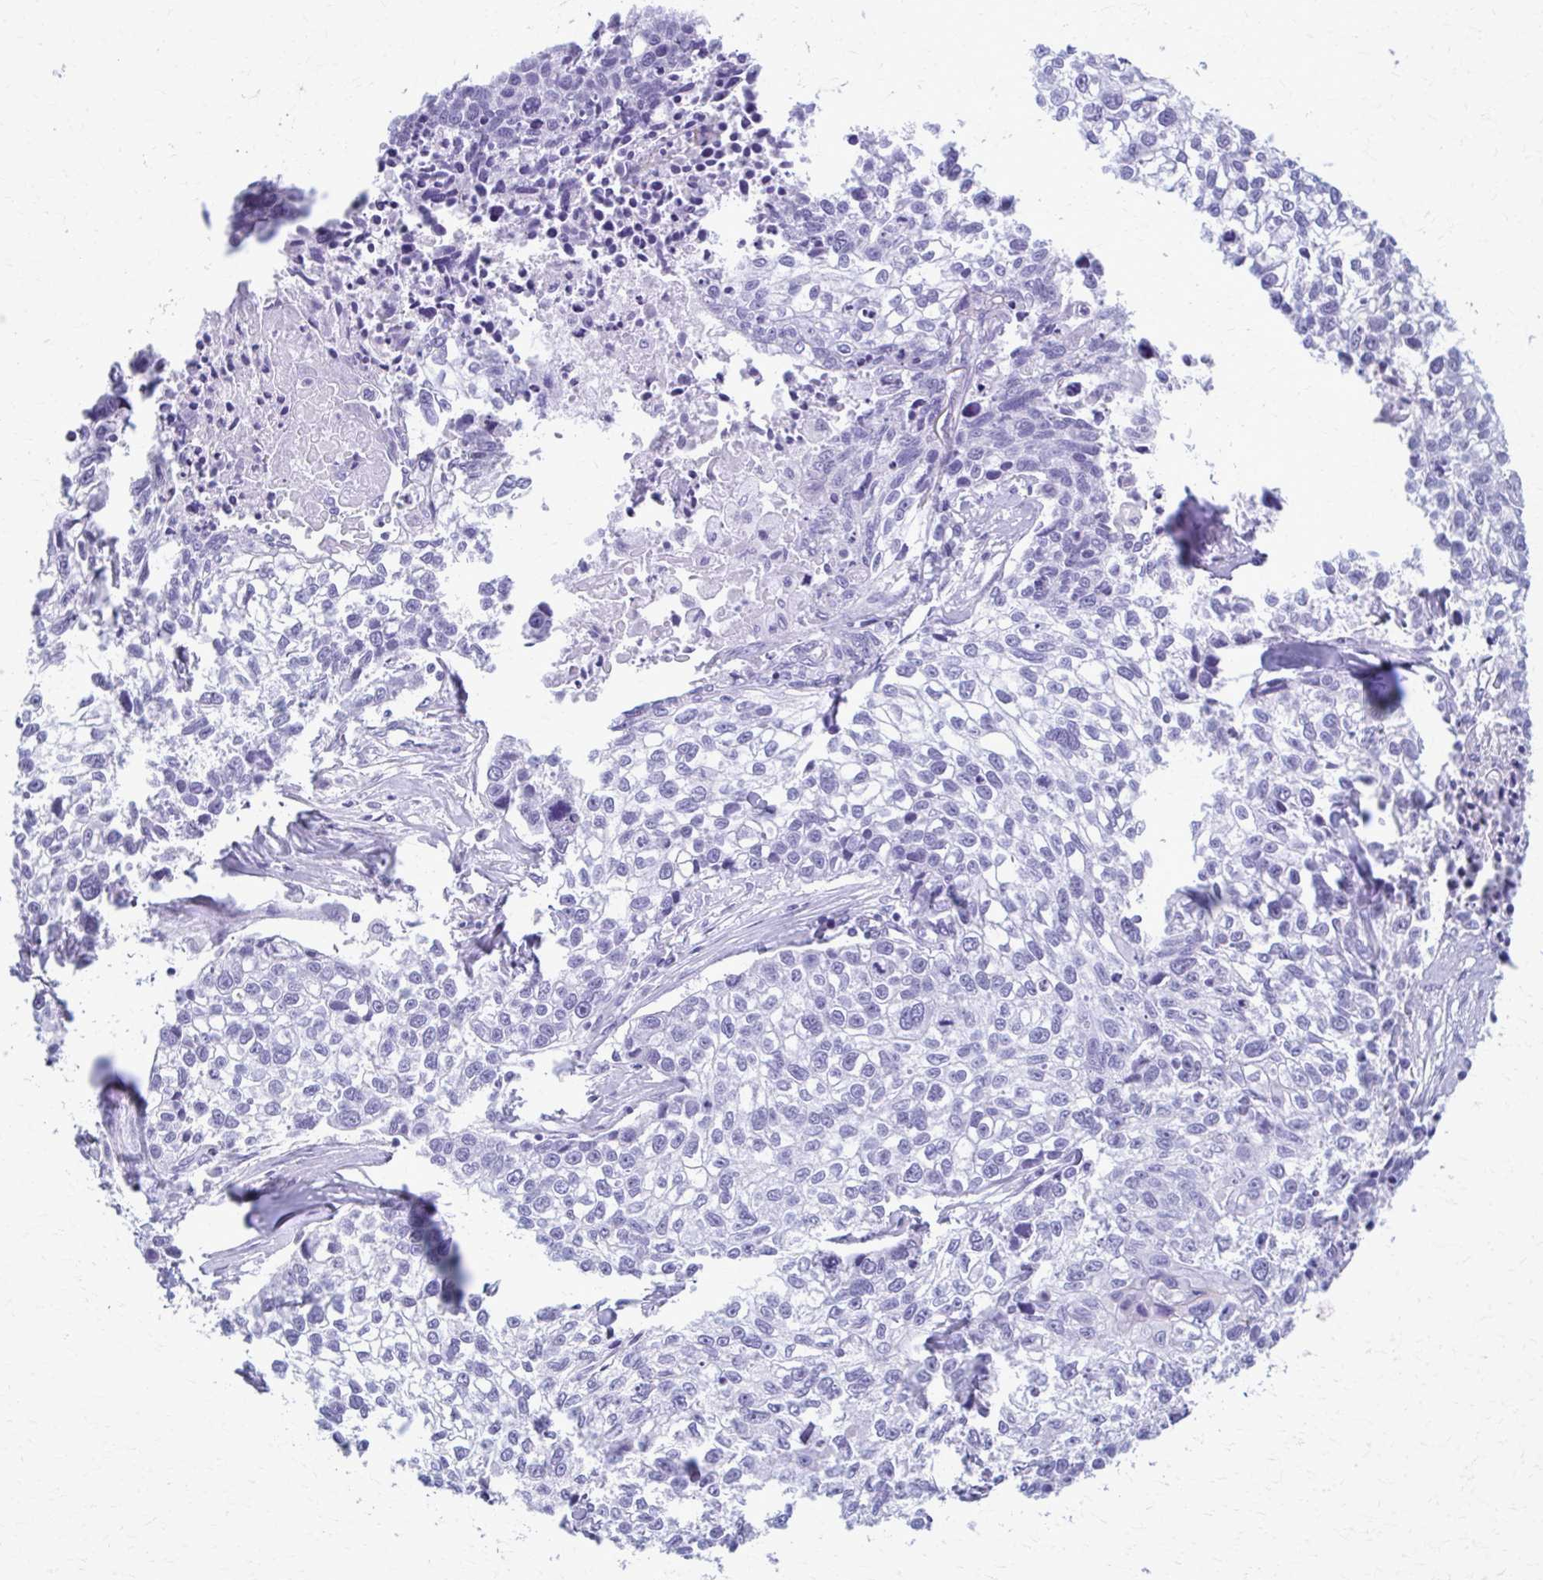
{"staining": {"intensity": "negative", "quantity": "none", "location": "none"}, "tissue": "lung cancer", "cell_type": "Tumor cells", "image_type": "cancer", "snomed": [{"axis": "morphology", "description": "Squamous cell carcinoma, NOS"}, {"axis": "topography", "description": "Lung"}], "caption": "This is an IHC histopathology image of human lung cancer (squamous cell carcinoma). There is no staining in tumor cells.", "gene": "MPLKIP", "patient": {"sex": "male", "age": 74}}